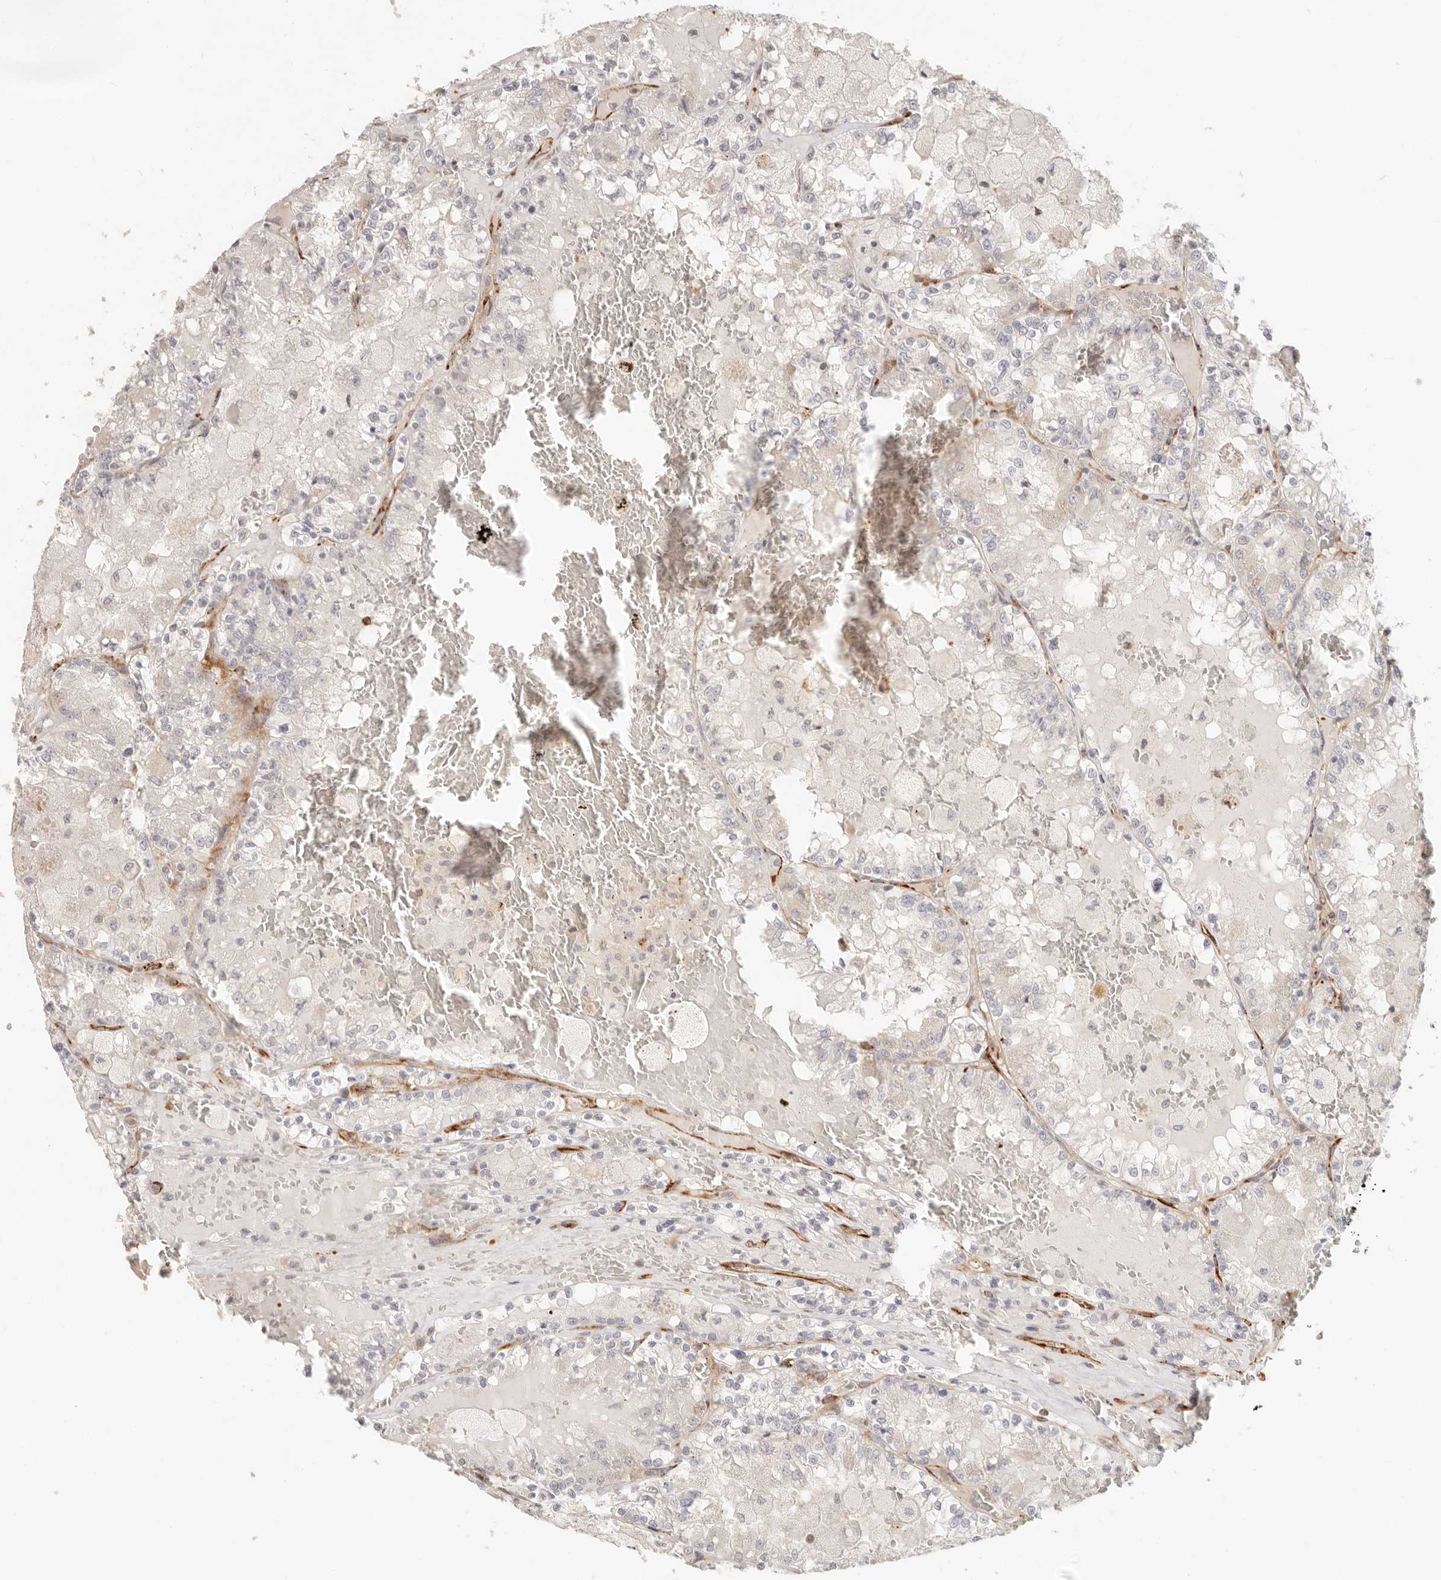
{"staining": {"intensity": "negative", "quantity": "none", "location": "none"}, "tissue": "renal cancer", "cell_type": "Tumor cells", "image_type": "cancer", "snomed": [{"axis": "morphology", "description": "Adenocarcinoma, NOS"}, {"axis": "topography", "description": "Kidney"}], "caption": "A histopathology image of renal cancer (adenocarcinoma) stained for a protein demonstrates no brown staining in tumor cells.", "gene": "SASS6", "patient": {"sex": "female", "age": 56}}